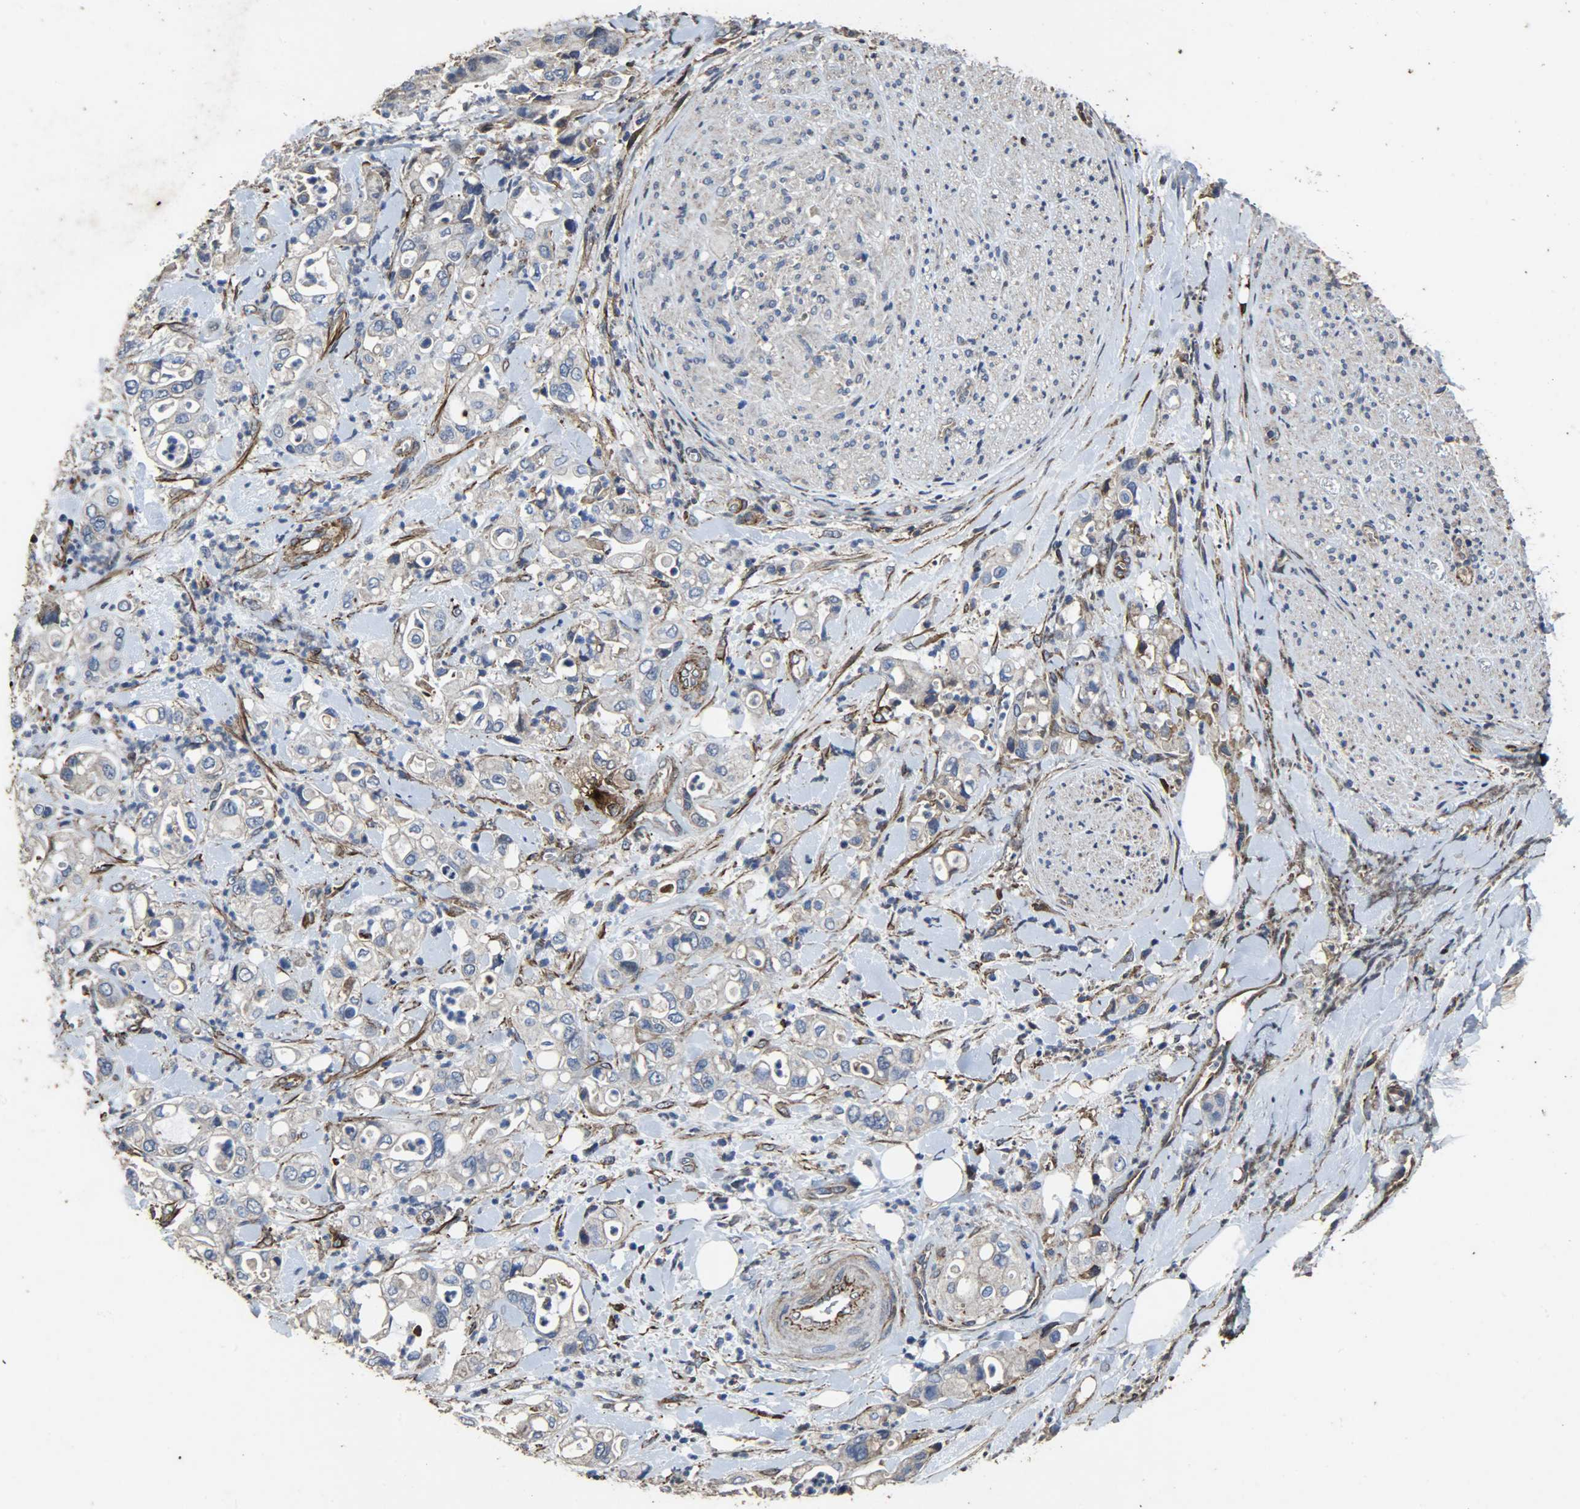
{"staining": {"intensity": "negative", "quantity": "none", "location": "none"}, "tissue": "pancreatic cancer", "cell_type": "Tumor cells", "image_type": "cancer", "snomed": [{"axis": "morphology", "description": "Adenocarcinoma, NOS"}, {"axis": "topography", "description": "Pancreas"}], "caption": "Immunohistochemistry (IHC) histopathology image of neoplastic tissue: human pancreatic cancer (adenocarcinoma) stained with DAB demonstrates no significant protein staining in tumor cells.", "gene": "TPM4", "patient": {"sex": "male", "age": 70}}